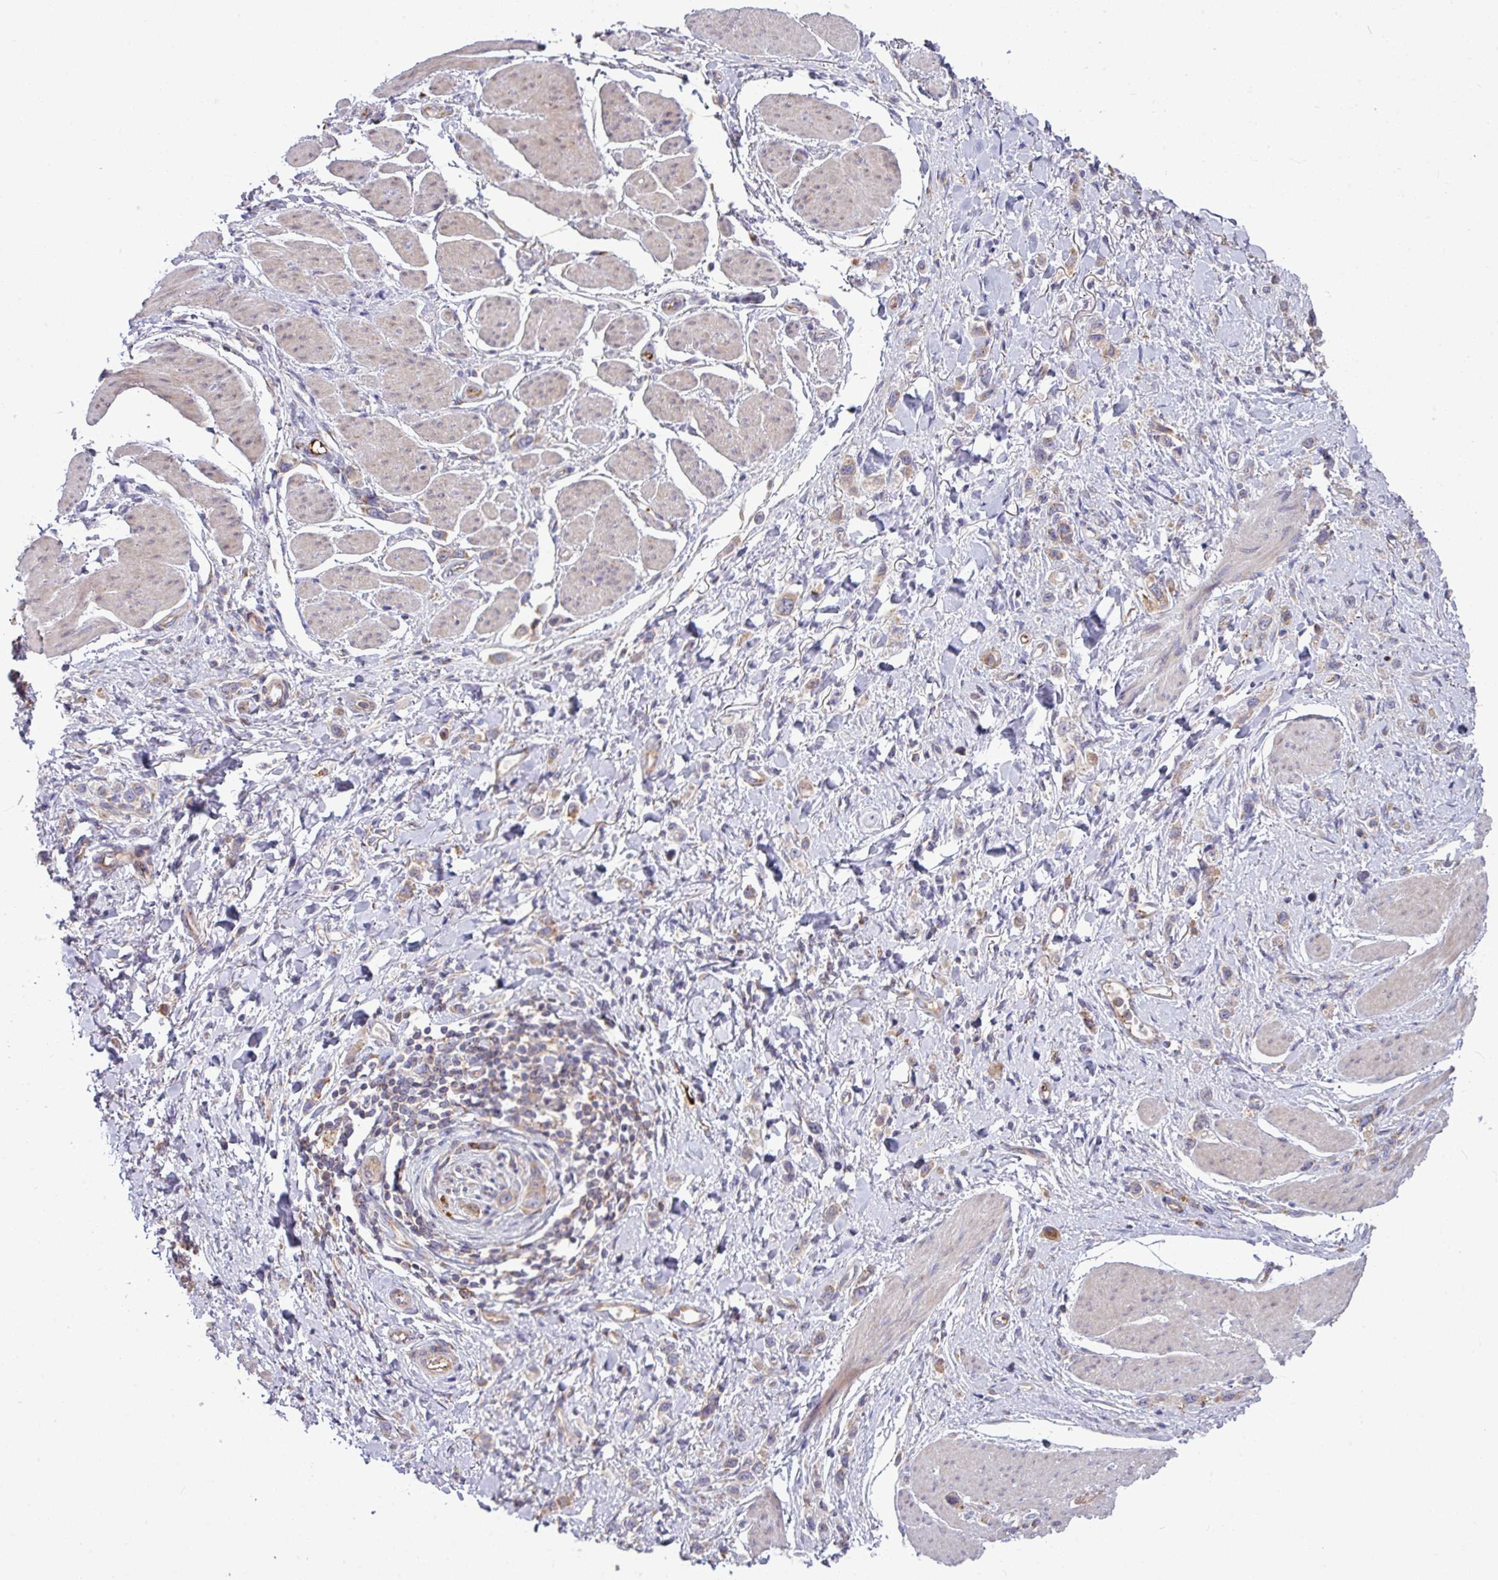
{"staining": {"intensity": "moderate", "quantity": "25%-75%", "location": "cytoplasmic/membranous"}, "tissue": "stomach cancer", "cell_type": "Tumor cells", "image_type": "cancer", "snomed": [{"axis": "morphology", "description": "Adenocarcinoma, NOS"}, {"axis": "topography", "description": "Stomach"}], "caption": "Protein staining of stomach adenocarcinoma tissue demonstrates moderate cytoplasmic/membranous staining in about 25%-75% of tumor cells.", "gene": "LSM12", "patient": {"sex": "female", "age": 65}}